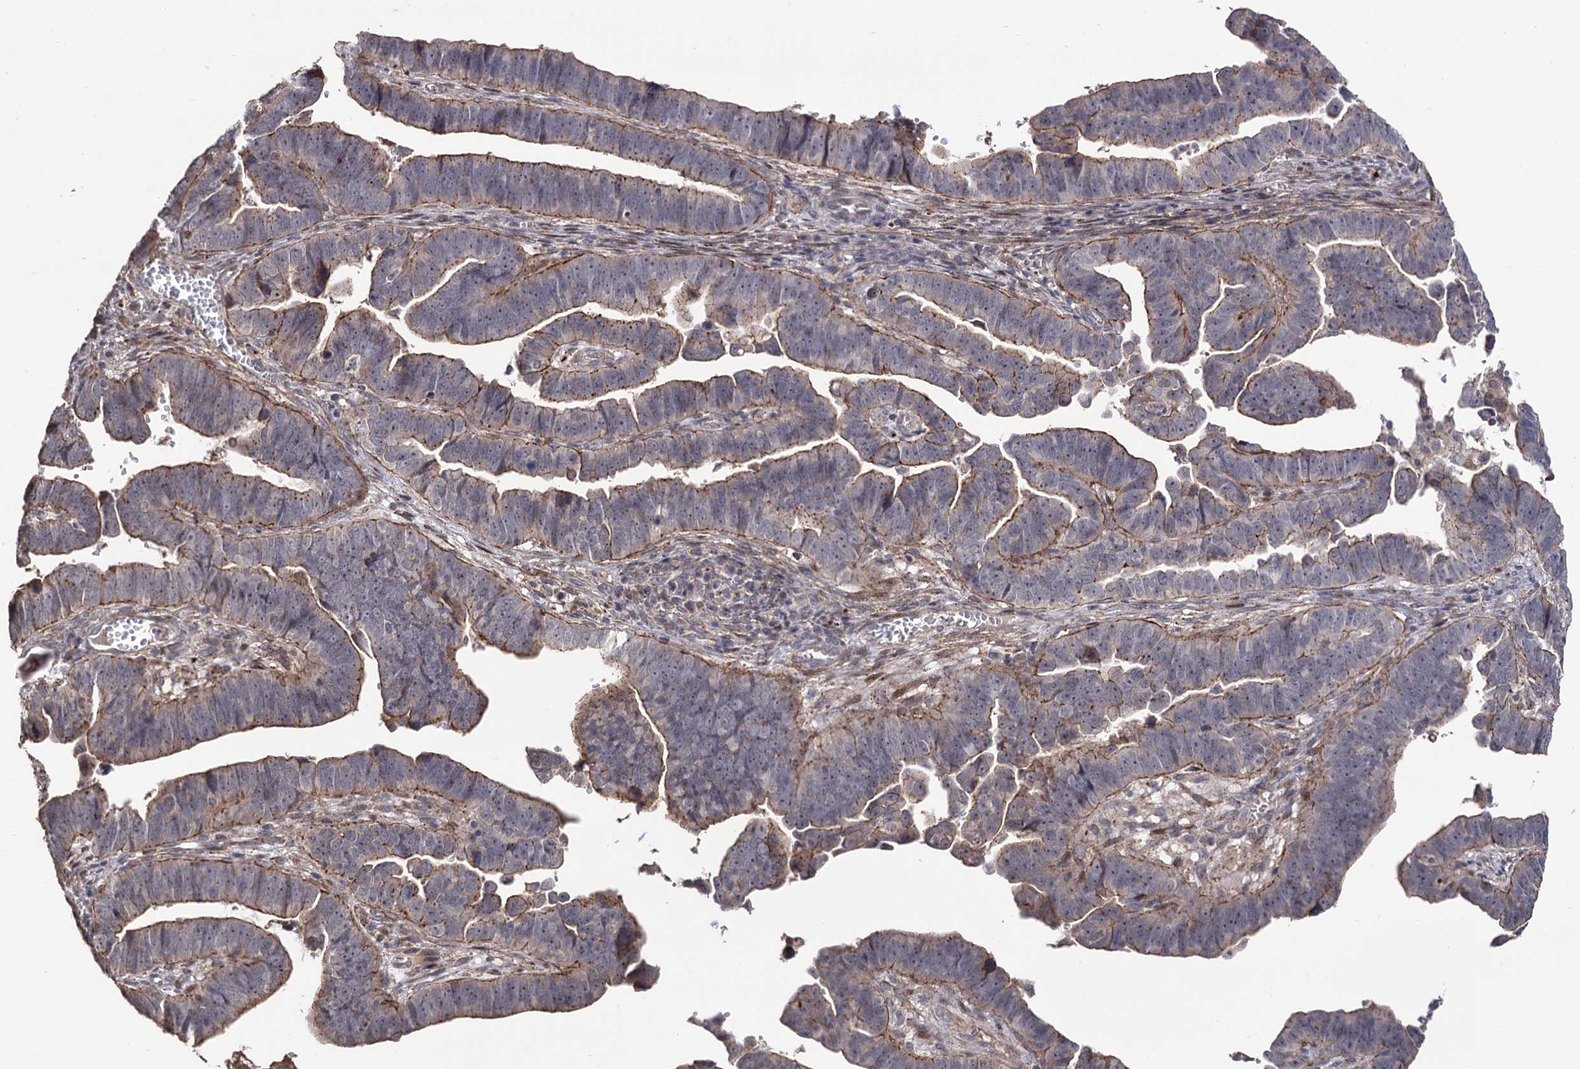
{"staining": {"intensity": "moderate", "quantity": "25%-75%", "location": "cytoplasmic/membranous"}, "tissue": "endometrial cancer", "cell_type": "Tumor cells", "image_type": "cancer", "snomed": [{"axis": "morphology", "description": "Adenocarcinoma, NOS"}, {"axis": "topography", "description": "Endometrium"}], "caption": "Immunohistochemical staining of human endometrial cancer displays moderate cytoplasmic/membranous protein expression in approximately 25%-75% of tumor cells.", "gene": "MICAL2", "patient": {"sex": "female", "age": 75}}